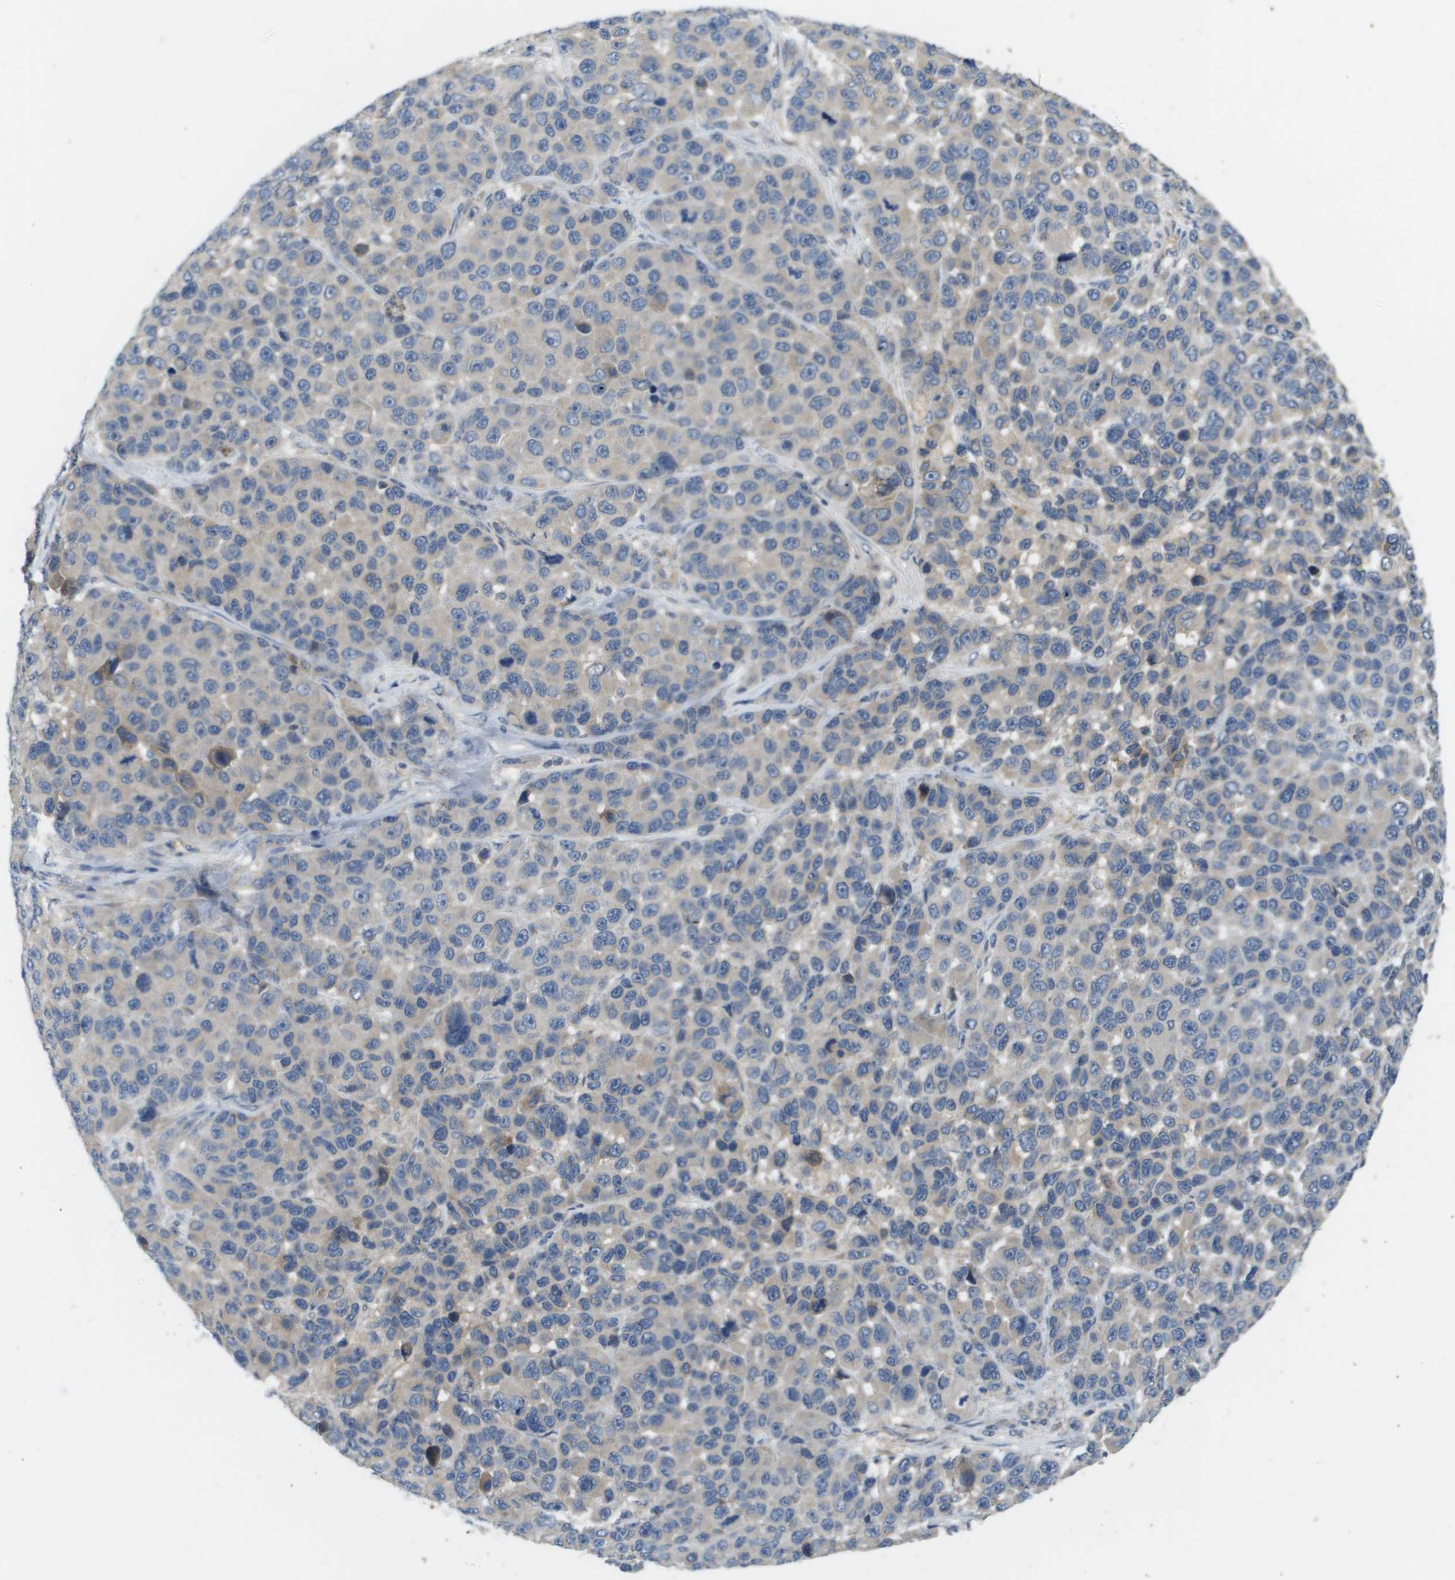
{"staining": {"intensity": "weak", "quantity": "<25%", "location": "cytoplasmic/membranous"}, "tissue": "melanoma", "cell_type": "Tumor cells", "image_type": "cancer", "snomed": [{"axis": "morphology", "description": "Malignant melanoma, NOS"}, {"axis": "topography", "description": "Skin"}], "caption": "Melanoma was stained to show a protein in brown. There is no significant expression in tumor cells. (DAB IHC with hematoxylin counter stain).", "gene": "KRT23", "patient": {"sex": "male", "age": 53}}